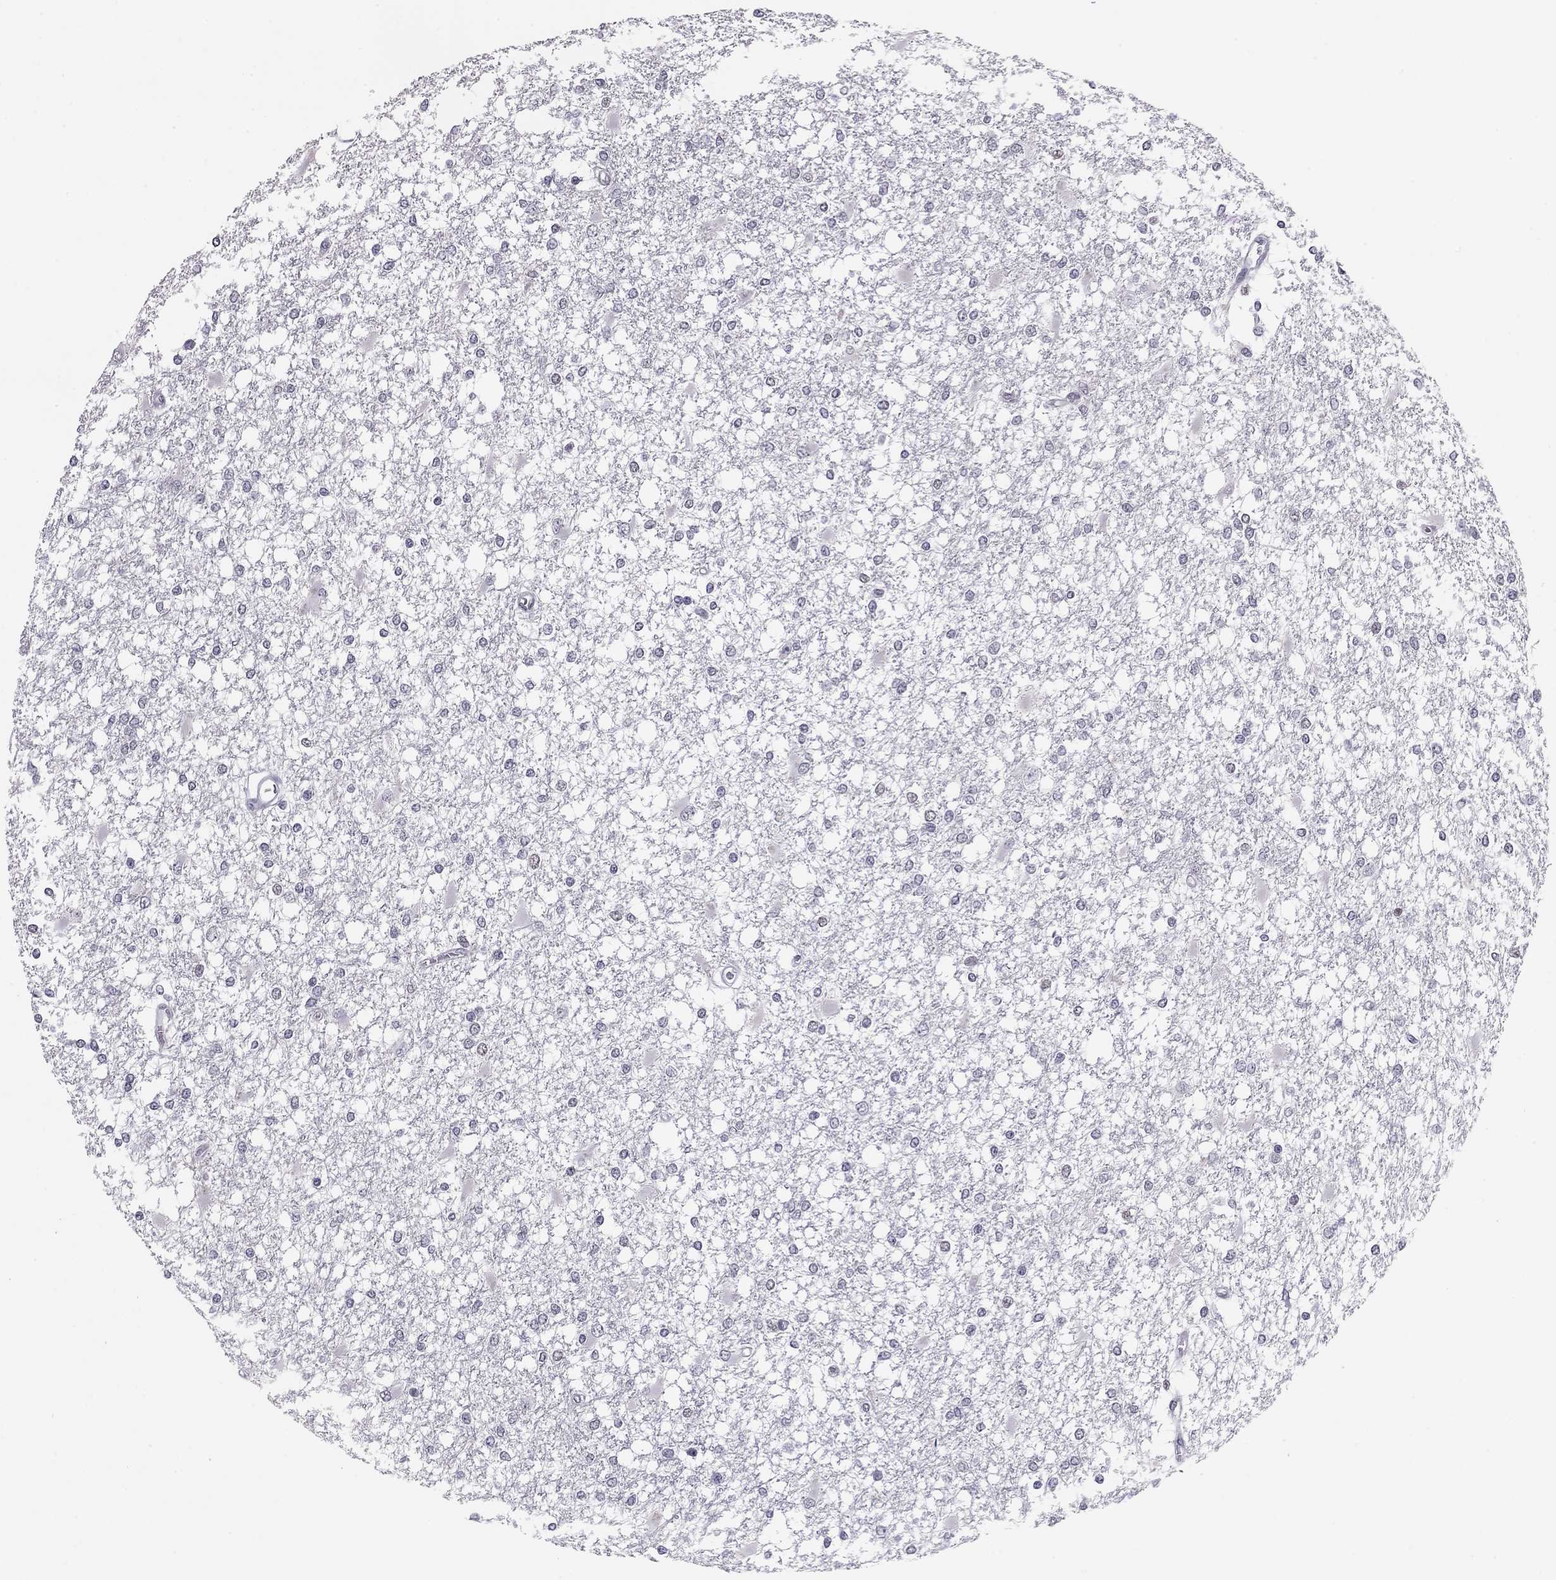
{"staining": {"intensity": "moderate", "quantity": "<25%", "location": "nuclear"}, "tissue": "glioma", "cell_type": "Tumor cells", "image_type": "cancer", "snomed": [{"axis": "morphology", "description": "Glioma, malignant, High grade"}, {"axis": "topography", "description": "Cerebral cortex"}], "caption": "Protein expression analysis of malignant high-grade glioma demonstrates moderate nuclear positivity in approximately <25% of tumor cells. (Stains: DAB in brown, nuclei in blue, Microscopy: brightfield microscopy at high magnification).", "gene": "DOT1L", "patient": {"sex": "male", "age": 79}}